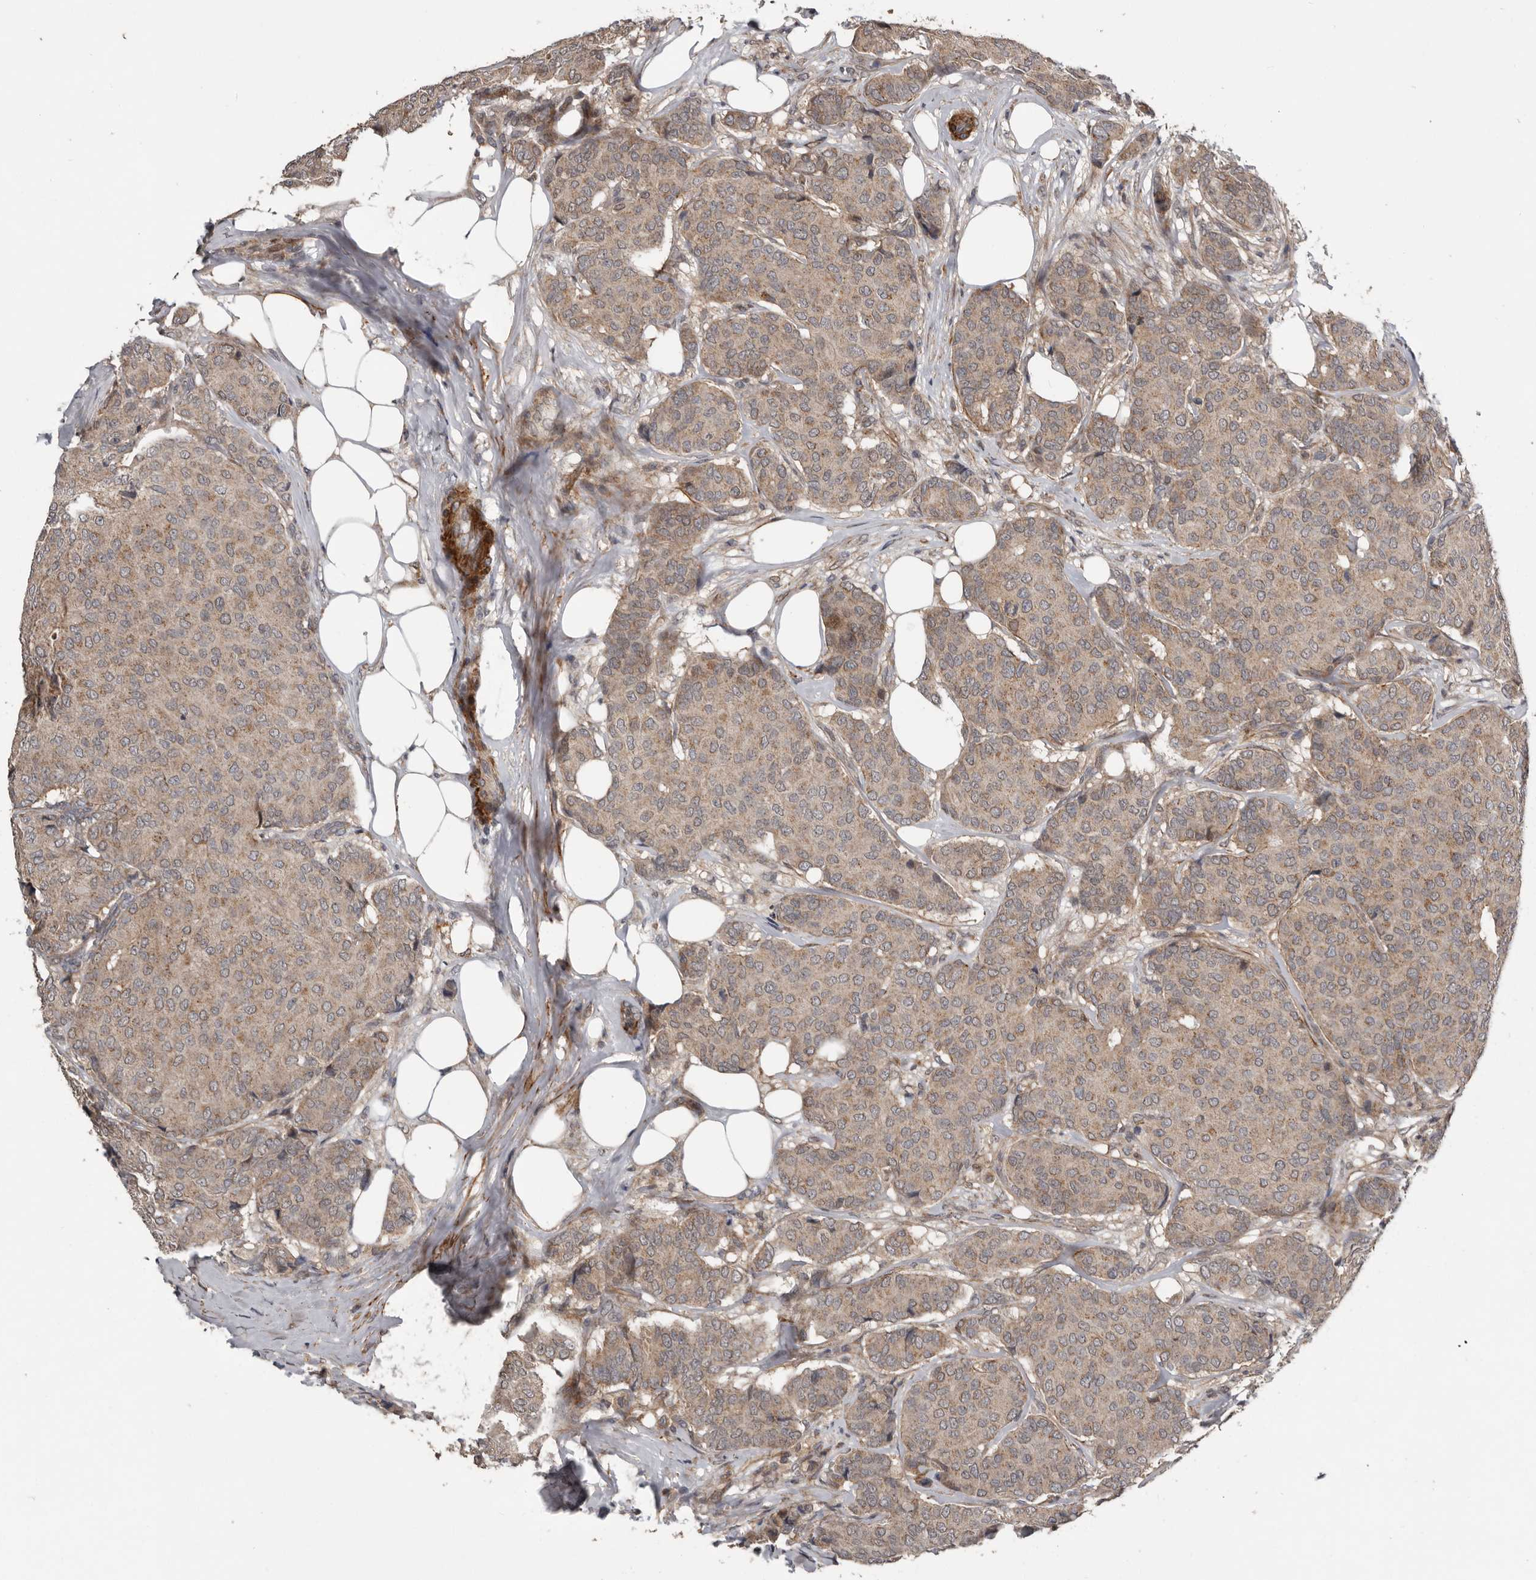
{"staining": {"intensity": "weak", "quantity": ">75%", "location": "cytoplasmic/membranous"}, "tissue": "breast cancer", "cell_type": "Tumor cells", "image_type": "cancer", "snomed": [{"axis": "morphology", "description": "Duct carcinoma"}, {"axis": "topography", "description": "Breast"}], "caption": "A high-resolution image shows IHC staining of breast cancer (infiltrating ductal carcinoma), which exhibits weak cytoplasmic/membranous positivity in about >75% of tumor cells.", "gene": "FGFR4", "patient": {"sex": "female", "age": 75}}